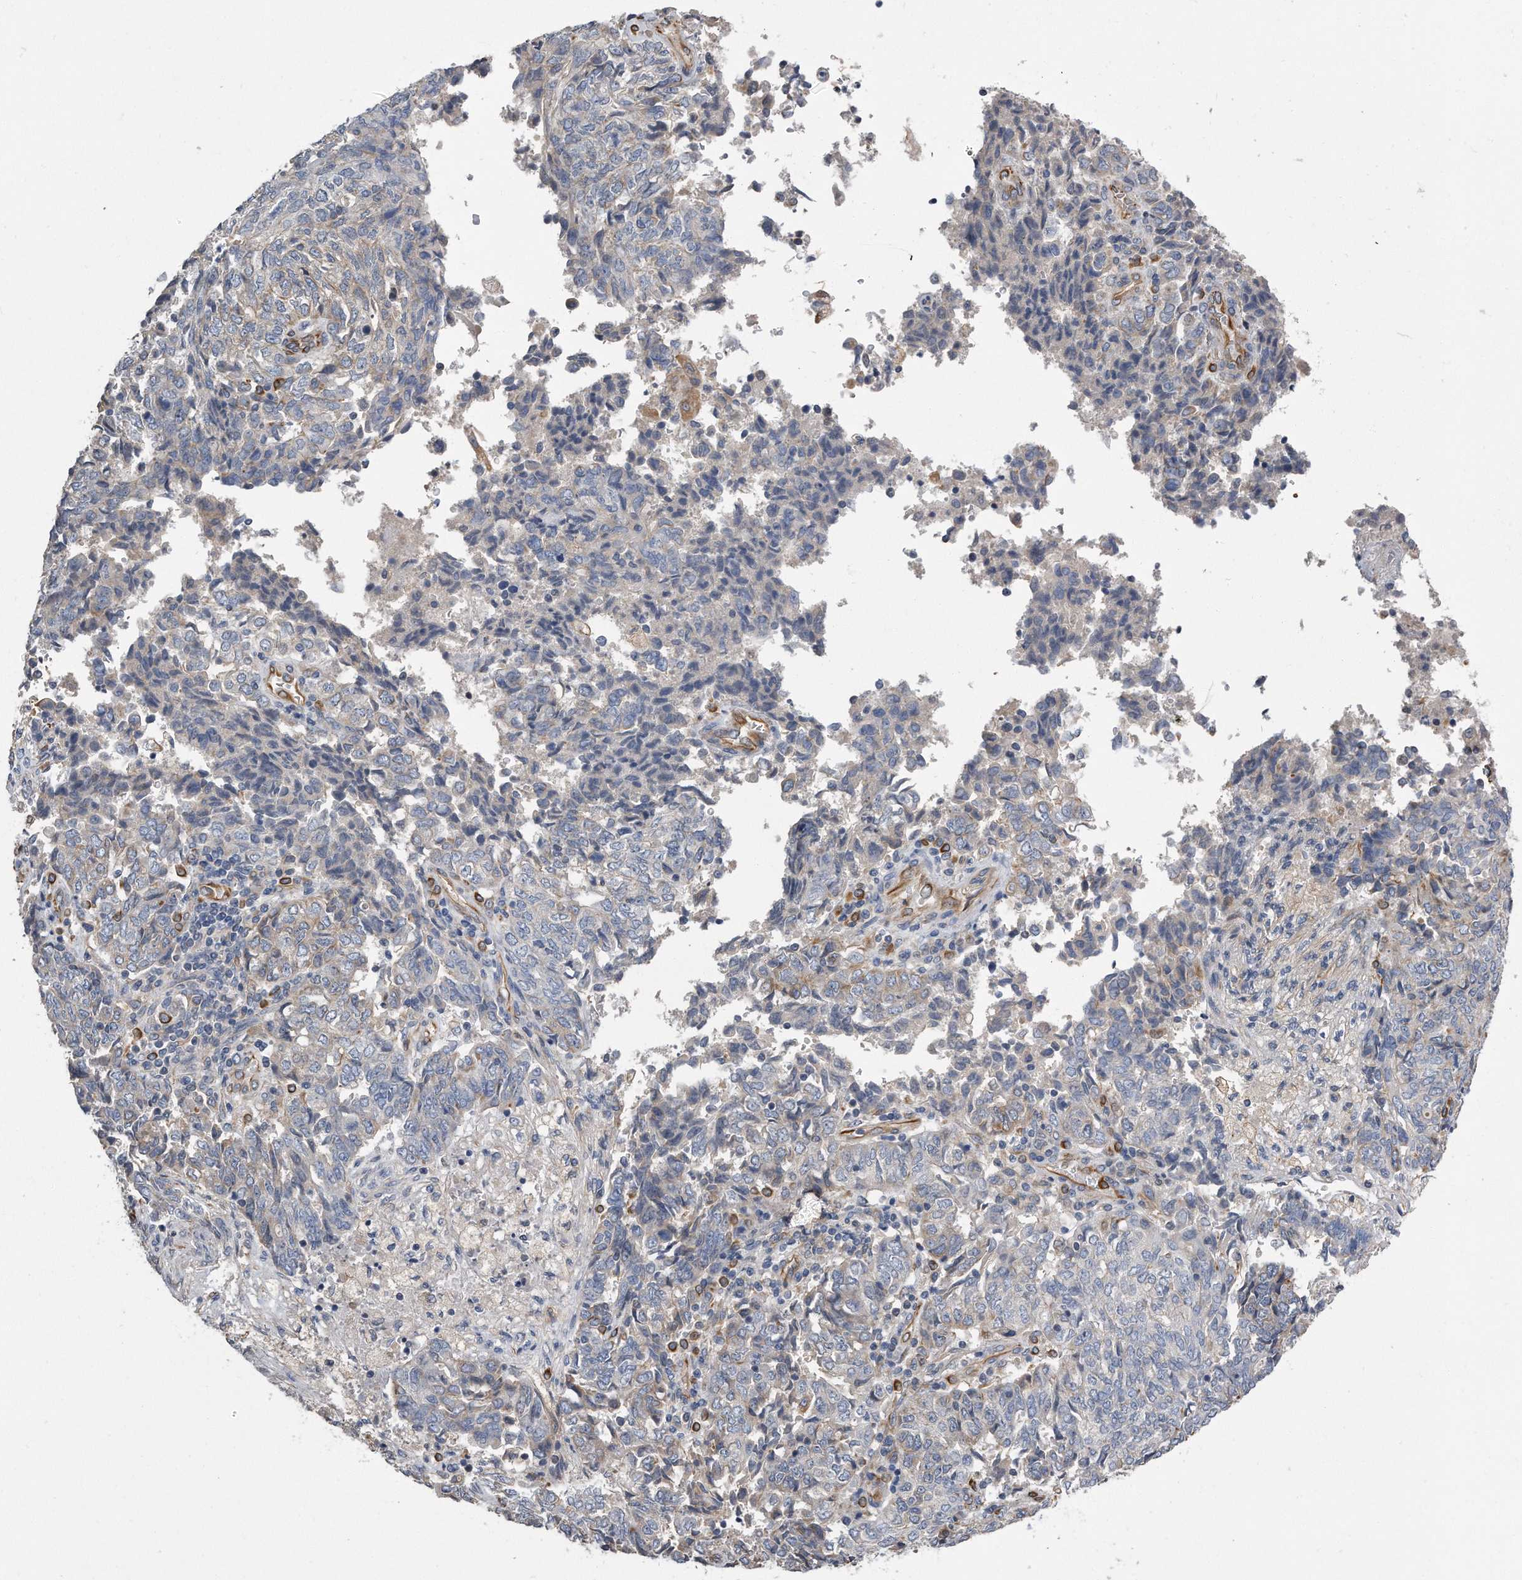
{"staining": {"intensity": "negative", "quantity": "none", "location": "none"}, "tissue": "endometrial cancer", "cell_type": "Tumor cells", "image_type": "cancer", "snomed": [{"axis": "morphology", "description": "Adenocarcinoma, NOS"}, {"axis": "topography", "description": "Endometrium"}], "caption": "Immunohistochemical staining of endometrial cancer exhibits no significant expression in tumor cells. The staining is performed using DAB brown chromogen with nuclei counter-stained in using hematoxylin.", "gene": "GPC1", "patient": {"sex": "female", "age": 80}}